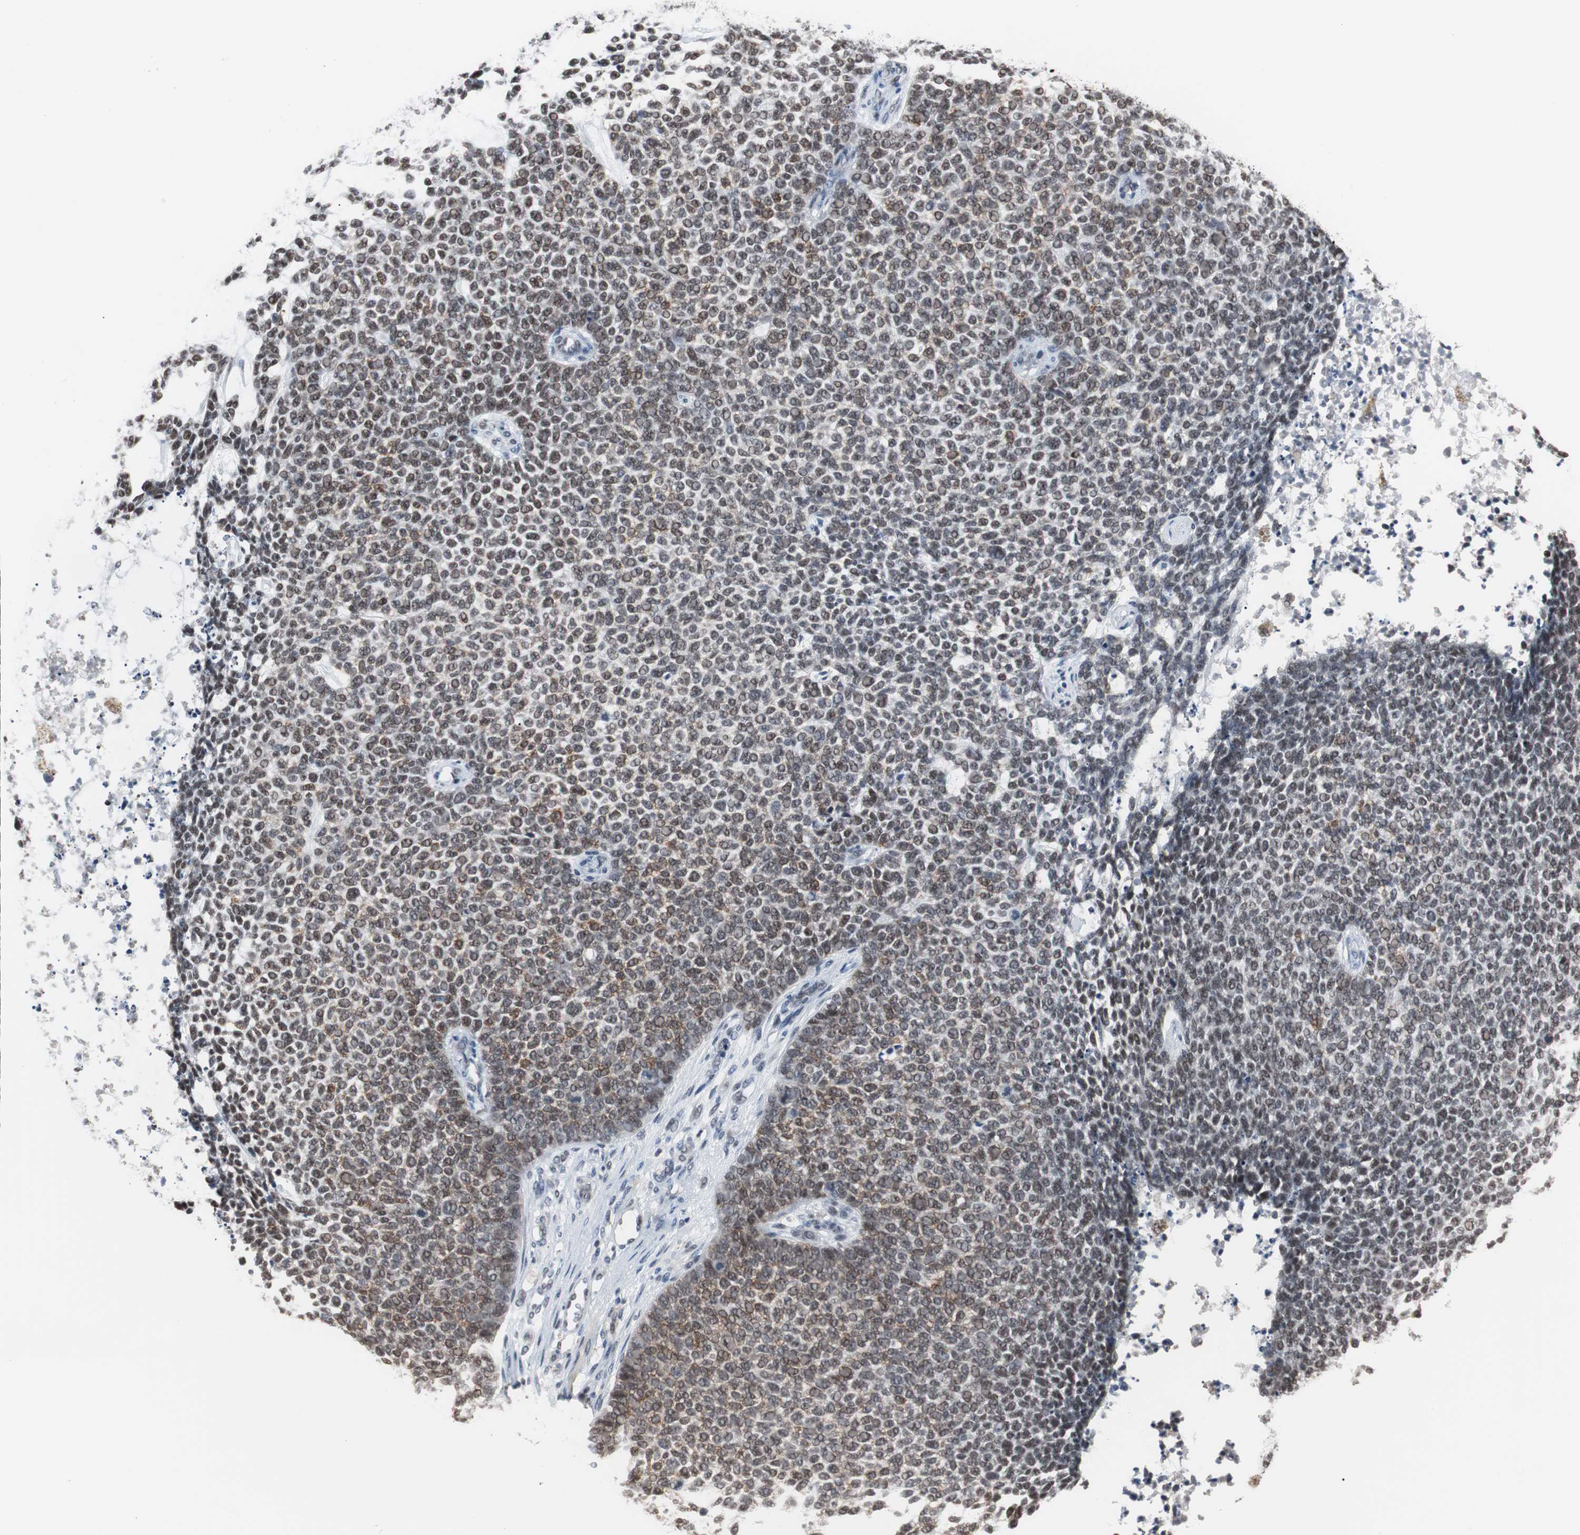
{"staining": {"intensity": "moderate", "quantity": ">75%", "location": "cytoplasmic/membranous,nuclear"}, "tissue": "skin cancer", "cell_type": "Tumor cells", "image_type": "cancer", "snomed": [{"axis": "morphology", "description": "Basal cell carcinoma"}, {"axis": "topography", "description": "Skin"}], "caption": "Protein staining displays moderate cytoplasmic/membranous and nuclear expression in about >75% of tumor cells in basal cell carcinoma (skin). Nuclei are stained in blue.", "gene": "TAF7", "patient": {"sex": "female", "age": 84}}